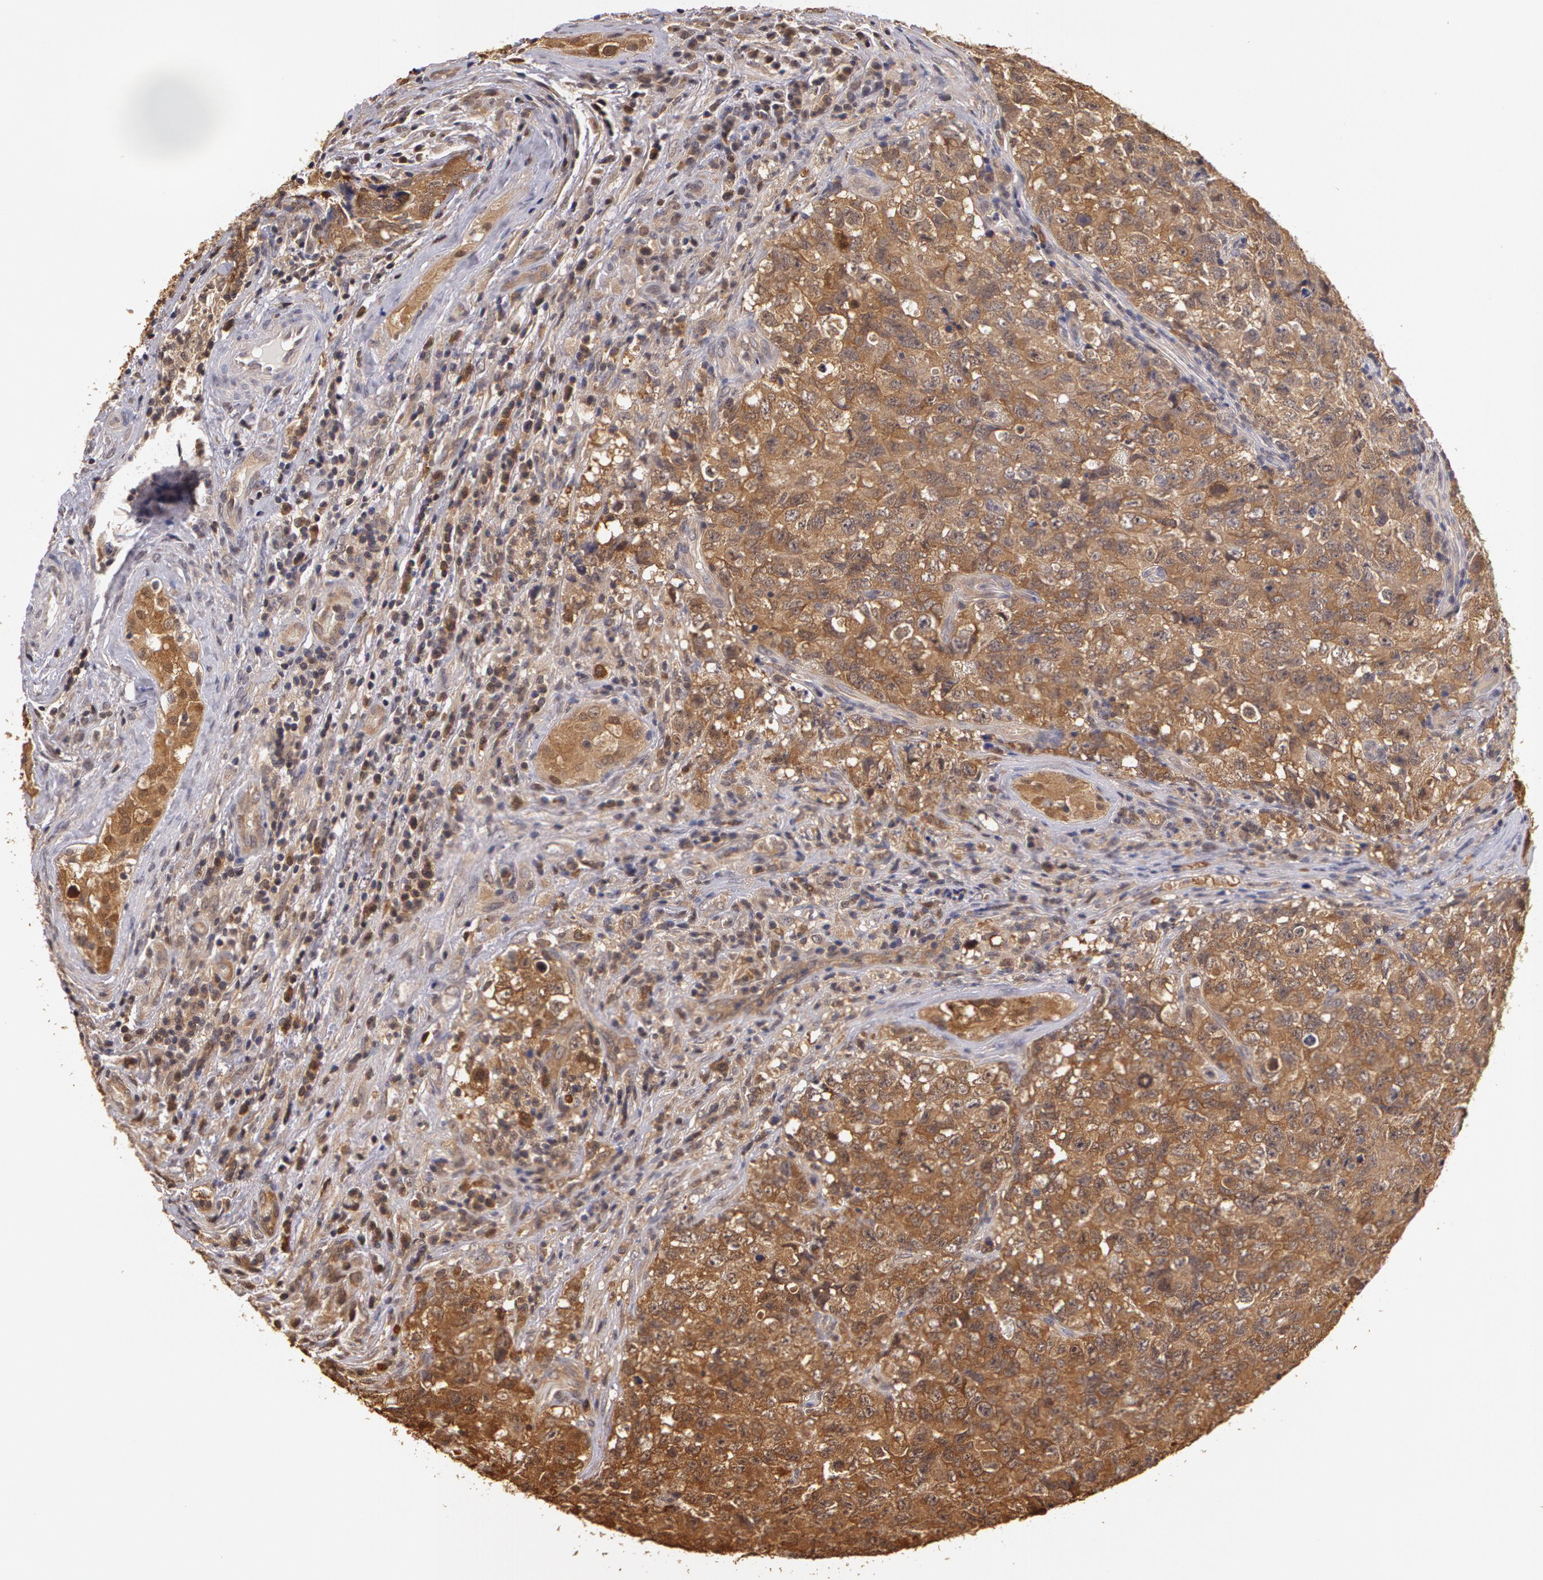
{"staining": {"intensity": "moderate", "quantity": ">75%", "location": "cytoplasmic/membranous"}, "tissue": "testis cancer", "cell_type": "Tumor cells", "image_type": "cancer", "snomed": [{"axis": "morphology", "description": "Carcinoma, Embryonal, NOS"}, {"axis": "topography", "description": "Testis"}], "caption": "Tumor cells exhibit medium levels of moderate cytoplasmic/membranous expression in approximately >75% of cells in testis embryonal carcinoma.", "gene": "AHSA1", "patient": {"sex": "male", "age": 31}}